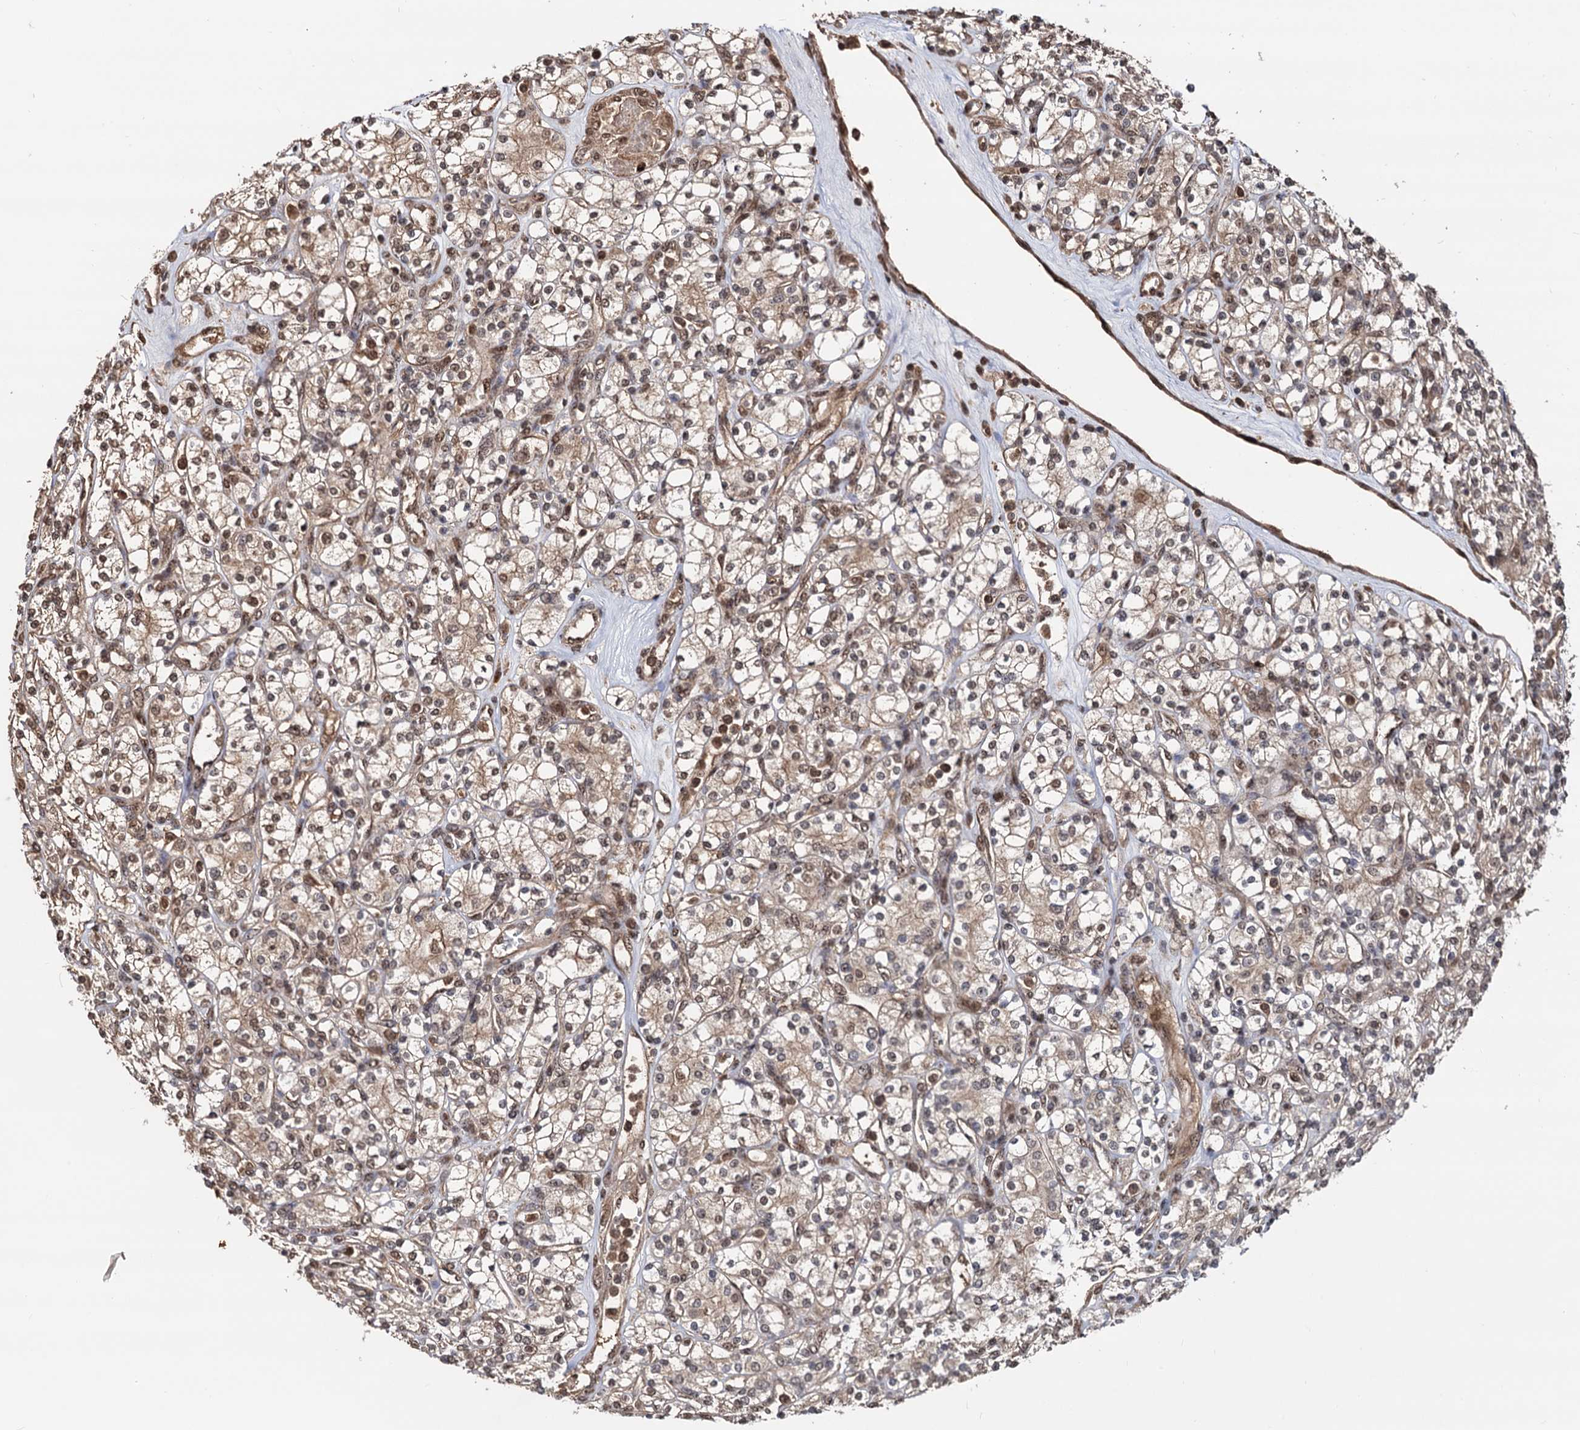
{"staining": {"intensity": "moderate", "quantity": "25%-75%", "location": "cytoplasmic/membranous,nuclear"}, "tissue": "renal cancer", "cell_type": "Tumor cells", "image_type": "cancer", "snomed": [{"axis": "morphology", "description": "Adenocarcinoma, NOS"}, {"axis": "topography", "description": "Kidney"}], "caption": "Human renal cancer stained with a brown dye demonstrates moderate cytoplasmic/membranous and nuclear positive staining in approximately 25%-75% of tumor cells.", "gene": "PIGB", "patient": {"sex": "male", "age": 77}}